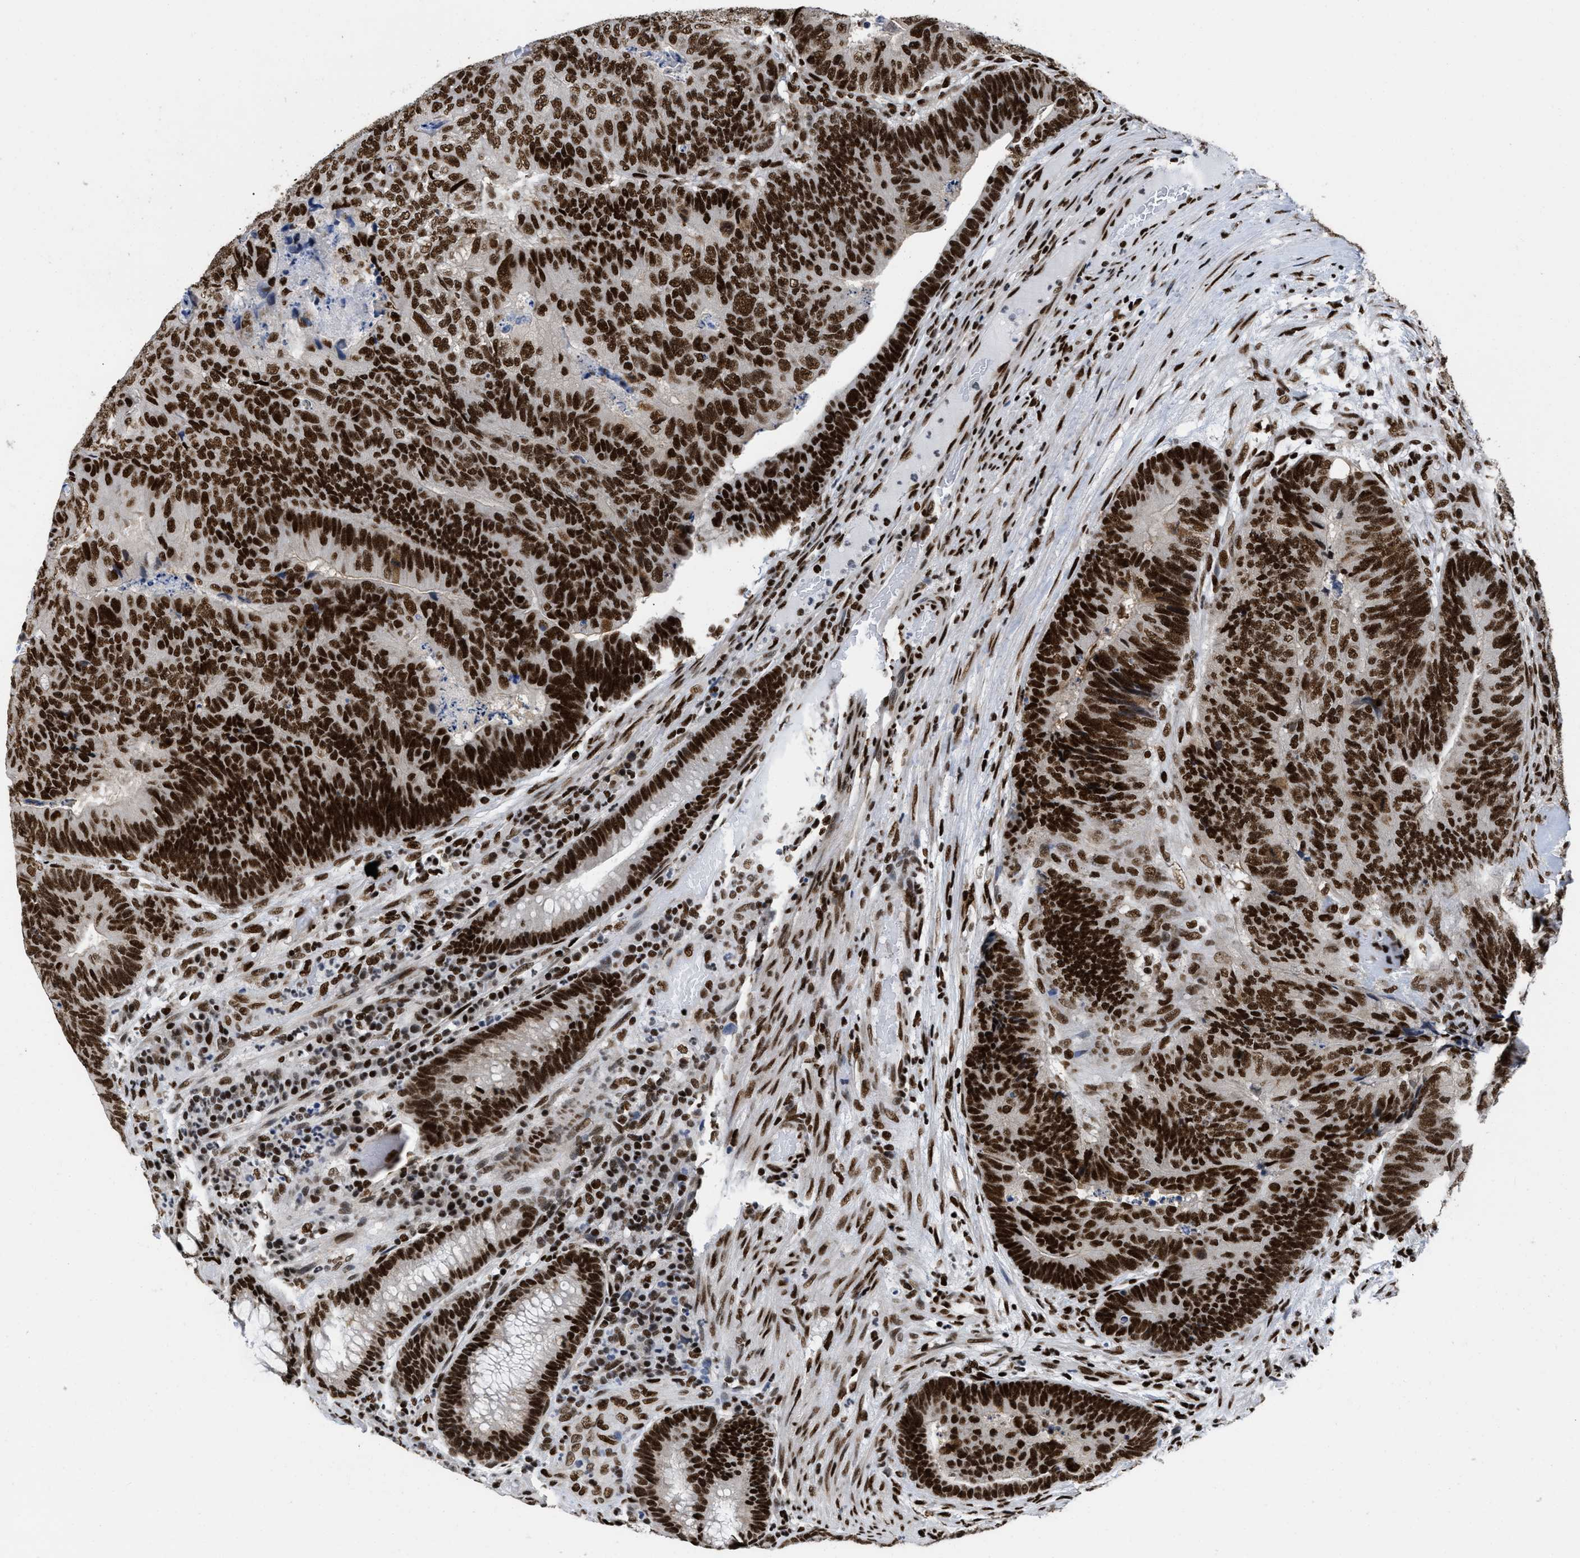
{"staining": {"intensity": "strong", "quantity": ">75%", "location": "nuclear"}, "tissue": "colorectal cancer", "cell_type": "Tumor cells", "image_type": "cancer", "snomed": [{"axis": "morphology", "description": "Adenocarcinoma, NOS"}, {"axis": "topography", "description": "Colon"}], "caption": "Immunohistochemical staining of human adenocarcinoma (colorectal) displays high levels of strong nuclear expression in approximately >75% of tumor cells.", "gene": "CREB1", "patient": {"sex": "female", "age": 67}}